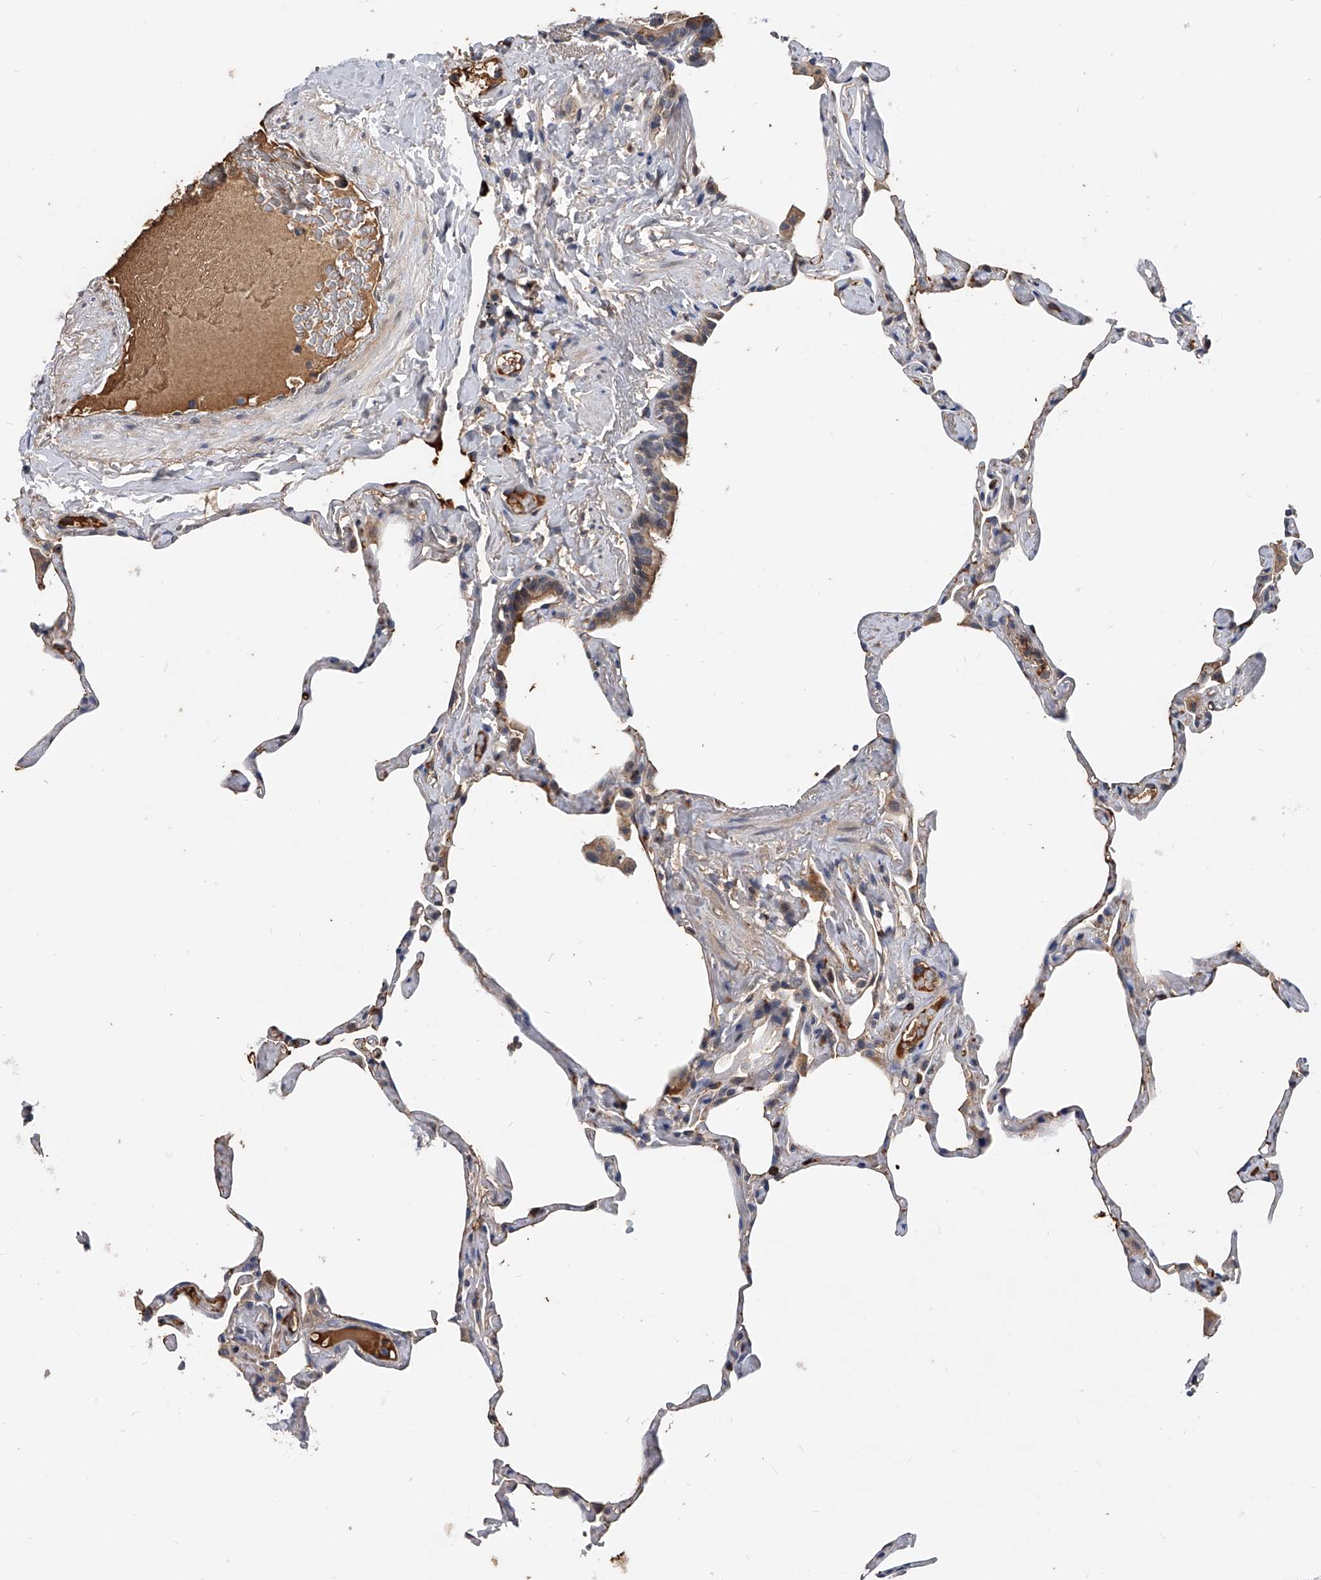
{"staining": {"intensity": "moderate", "quantity": "<25%", "location": "cytoplasmic/membranous"}, "tissue": "lung", "cell_type": "Alveolar cells", "image_type": "normal", "snomed": [{"axis": "morphology", "description": "Normal tissue, NOS"}, {"axis": "topography", "description": "Lung"}], "caption": "Protein analysis of unremarkable lung exhibits moderate cytoplasmic/membranous expression in about <25% of alveolar cells.", "gene": "ZNF25", "patient": {"sex": "male", "age": 65}}